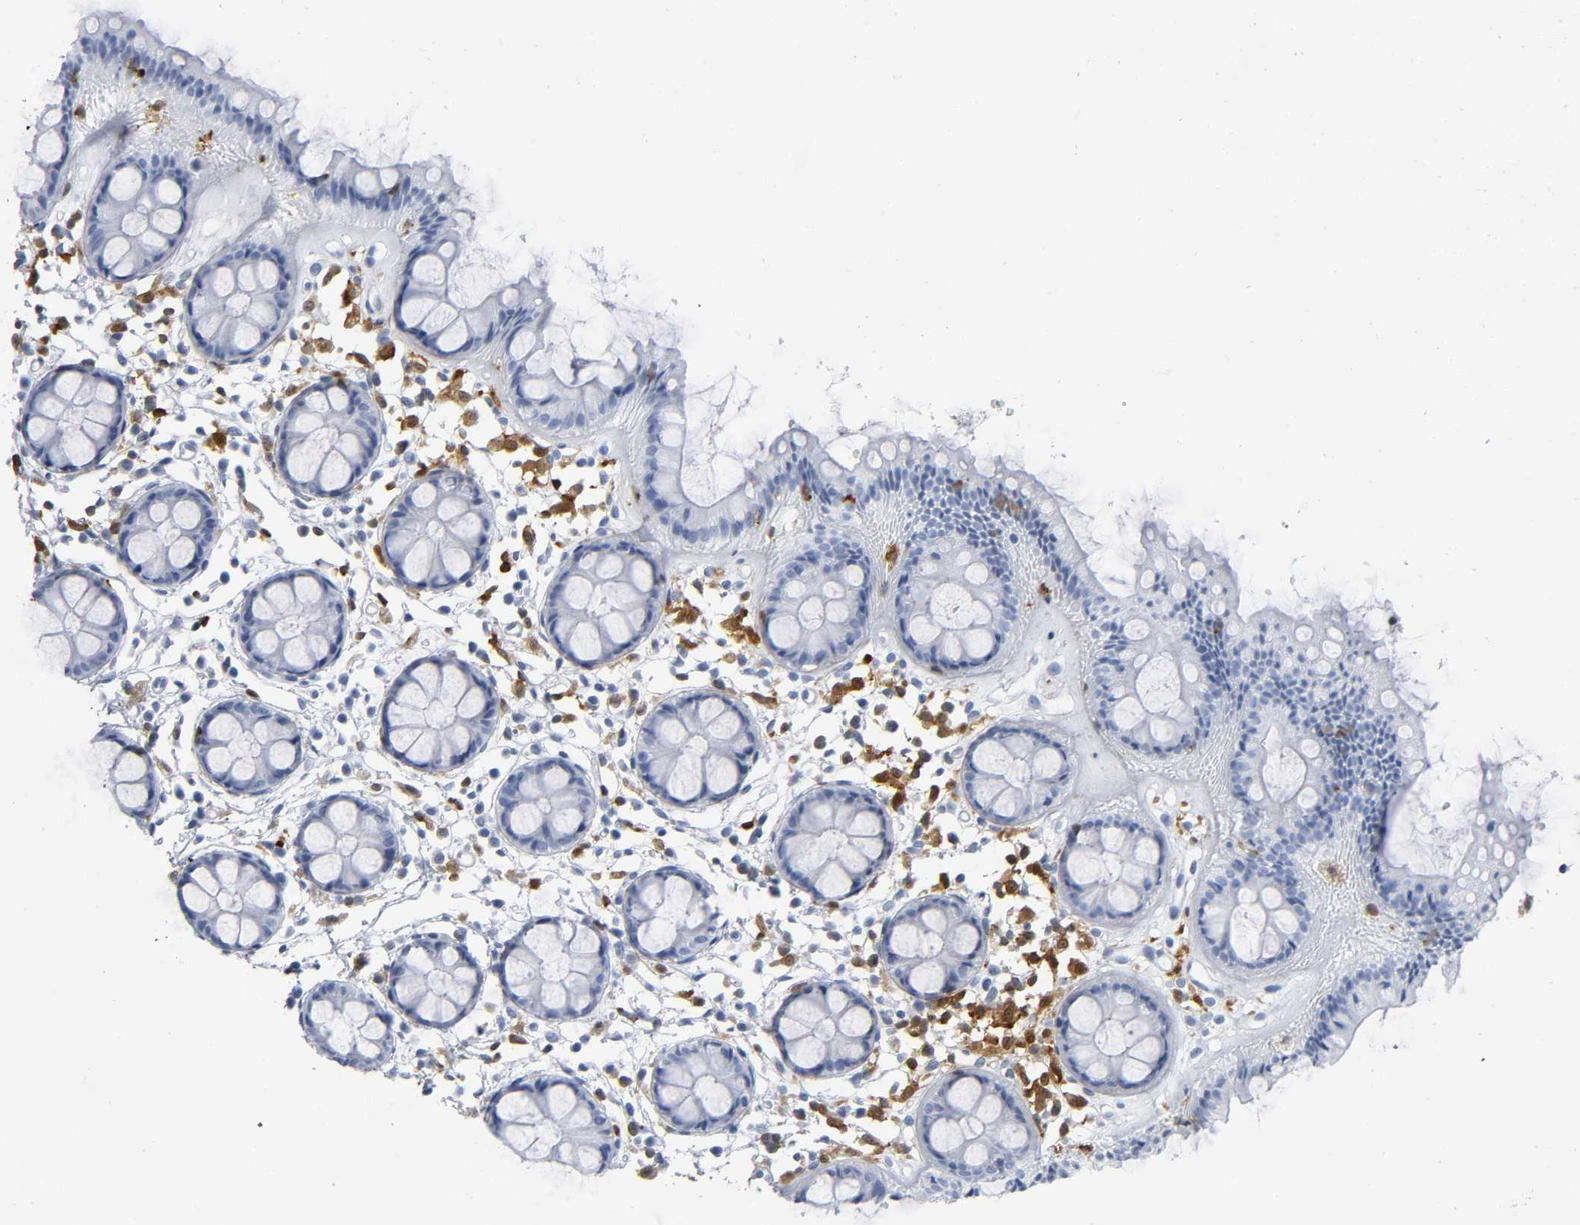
{"staining": {"intensity": "negative", "quantity": "none", "location": "none"}, "tissue": "rectum", "cell_type": "Glandular cells", "image_type": "normal", "snomed": [{"axis": "morphology", "description": "Normal tissue, NOS"}, {"axis": "topography", "description": "Rectum"}], "caption": "A photomicrograph of rectum stained for a protein exhibits no brown staining in glandular cells. (Brightfield microscopy of DAB (3,3'-diaminobenzidine) IHC at high magnification).", "gene": "DOK2", "patient": {"sex": "female", "age": 66}}